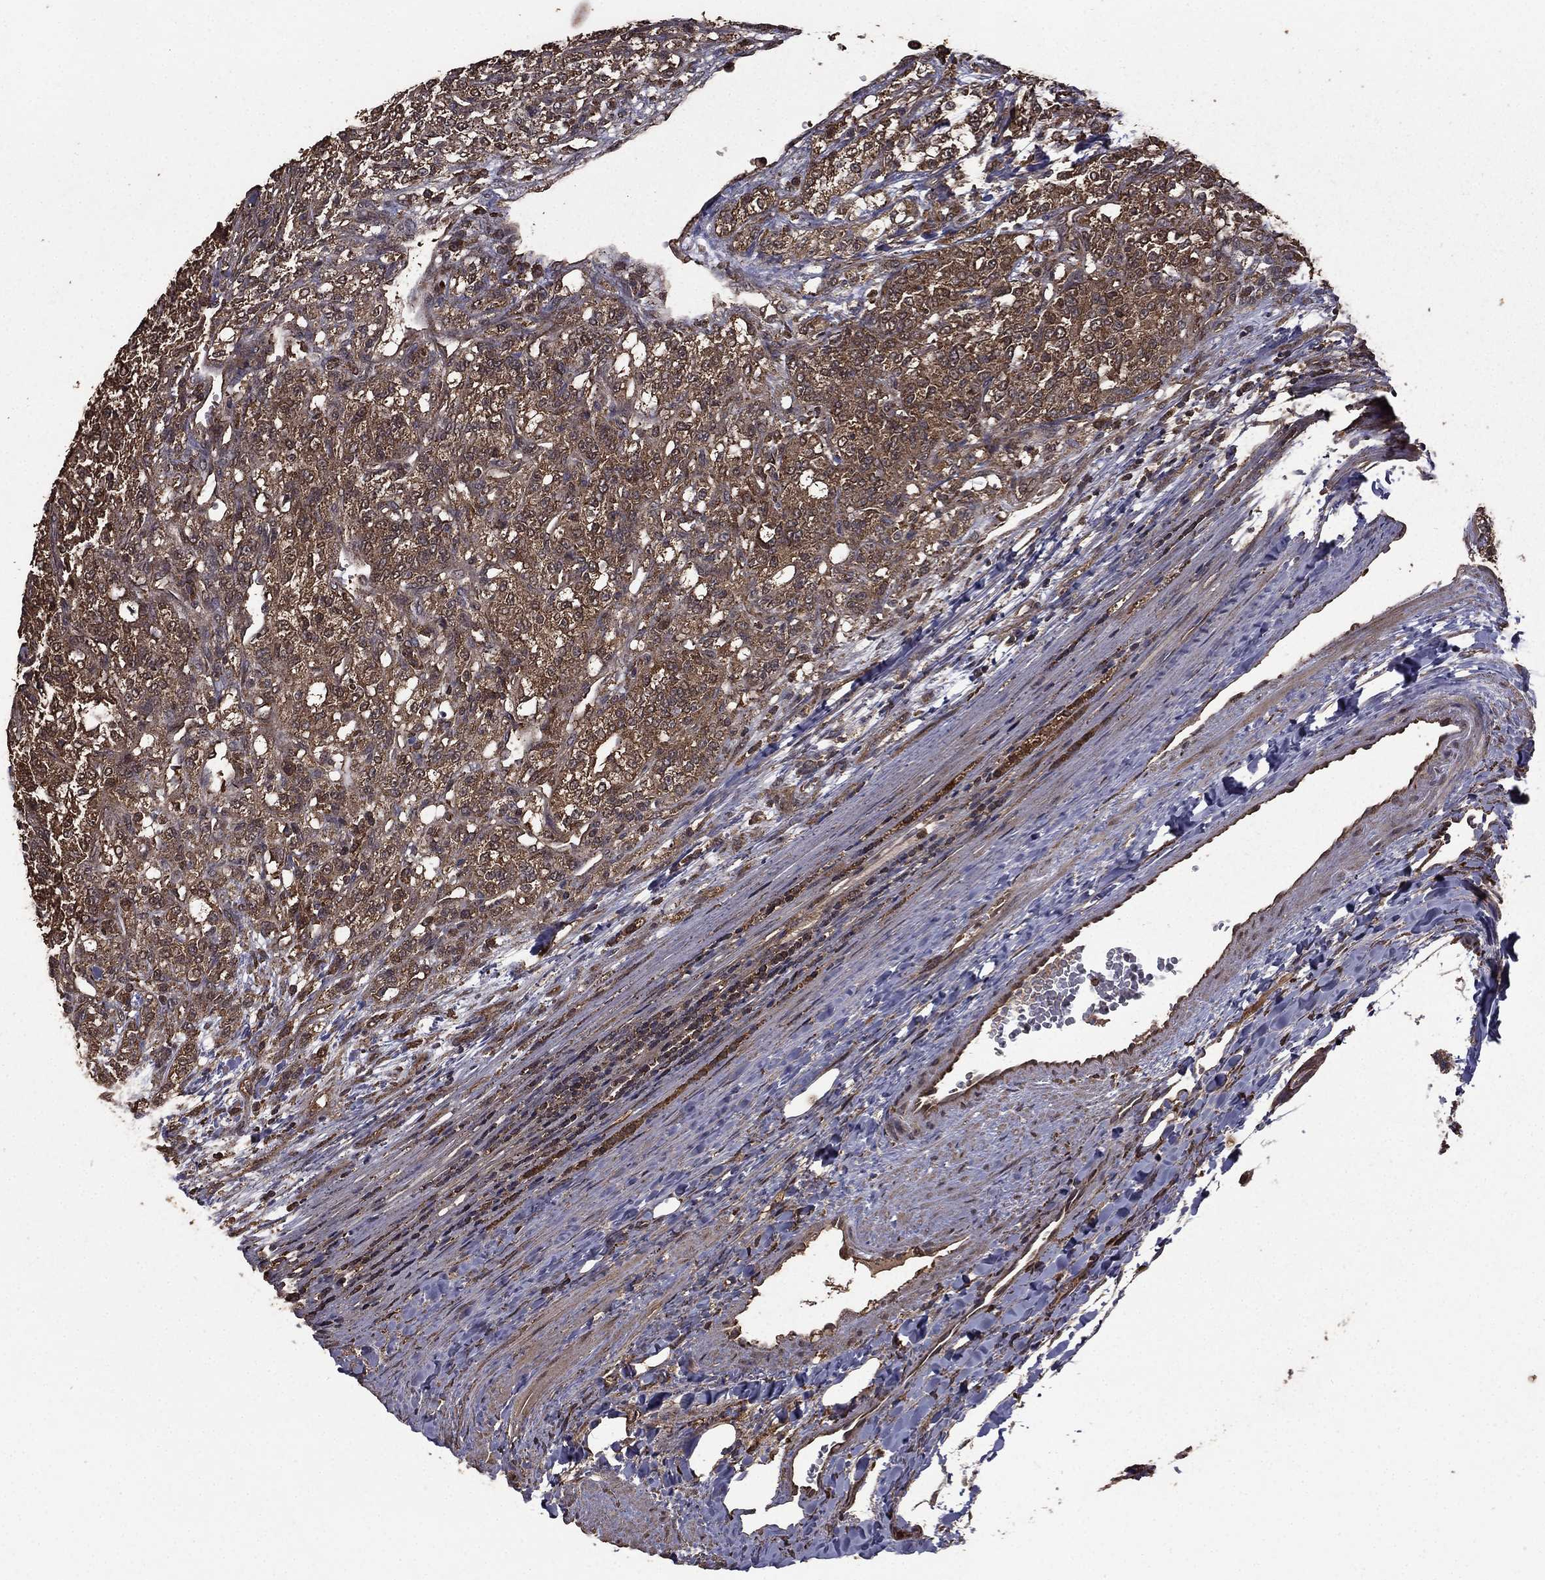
{"staining": {"intensity": "weak", "quantity": "25%-75%", "location": "cytoplasmic/membranous"}, "tissue": "renal cancer", "cell_type": "Tumor cells", "image_type": "cancer", "snomed": [{"axis": "morphology", "description": "Adenocarcinoma, NOS"}, {"axis": "topography", "description": "Kidney"}], "caption": "Adenocarcinoma (renal) tissue exhibits weak cytoplasmic/membranous positivity in about 25%-75% of tumor cells", "gene": "BIRC6", "patient": {"sex": "female", "age": 63}}